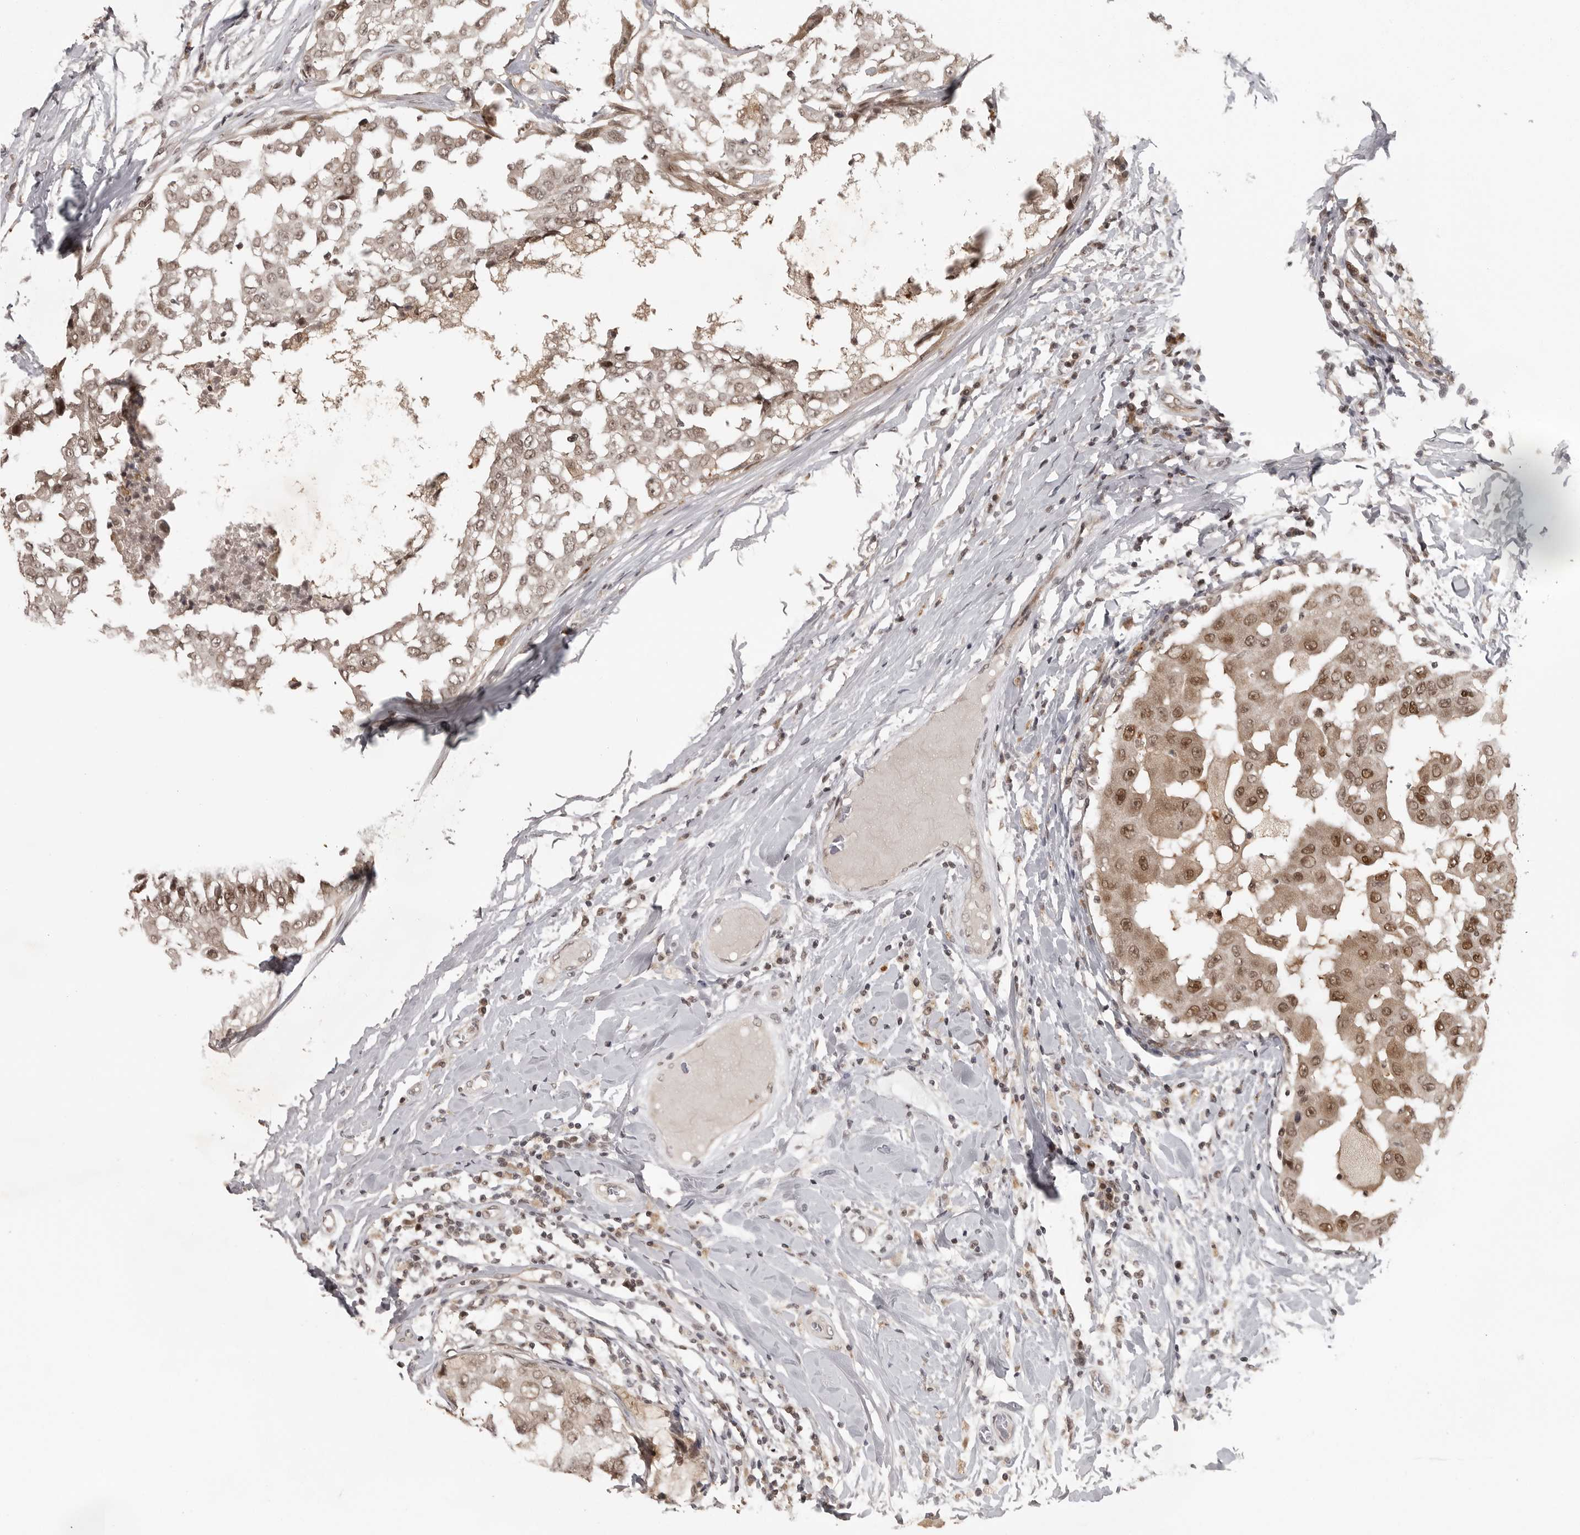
{"staining": {"intensity": "moderate", "quantity": ">75%", "location": "cytoplasmic/membranous,nuclear"}, "tissue": "breast cancer", "cell_type": "Tumor cells", "image_type": "cancer", "snomed": [{"axis": "morphology", "description": "Duct carcinoma"}, {"axis": "topography", "description": "Breast"}], "caption": "This micrograph displays IHC staining of human breast cancer (intraductal carcinoma), with medium moderate cytoplasmic/membranous and nuclear staining in about >75% of tumor cells.", "gene": "PEG3", "patient": {"sex": "female", "age": 27}}